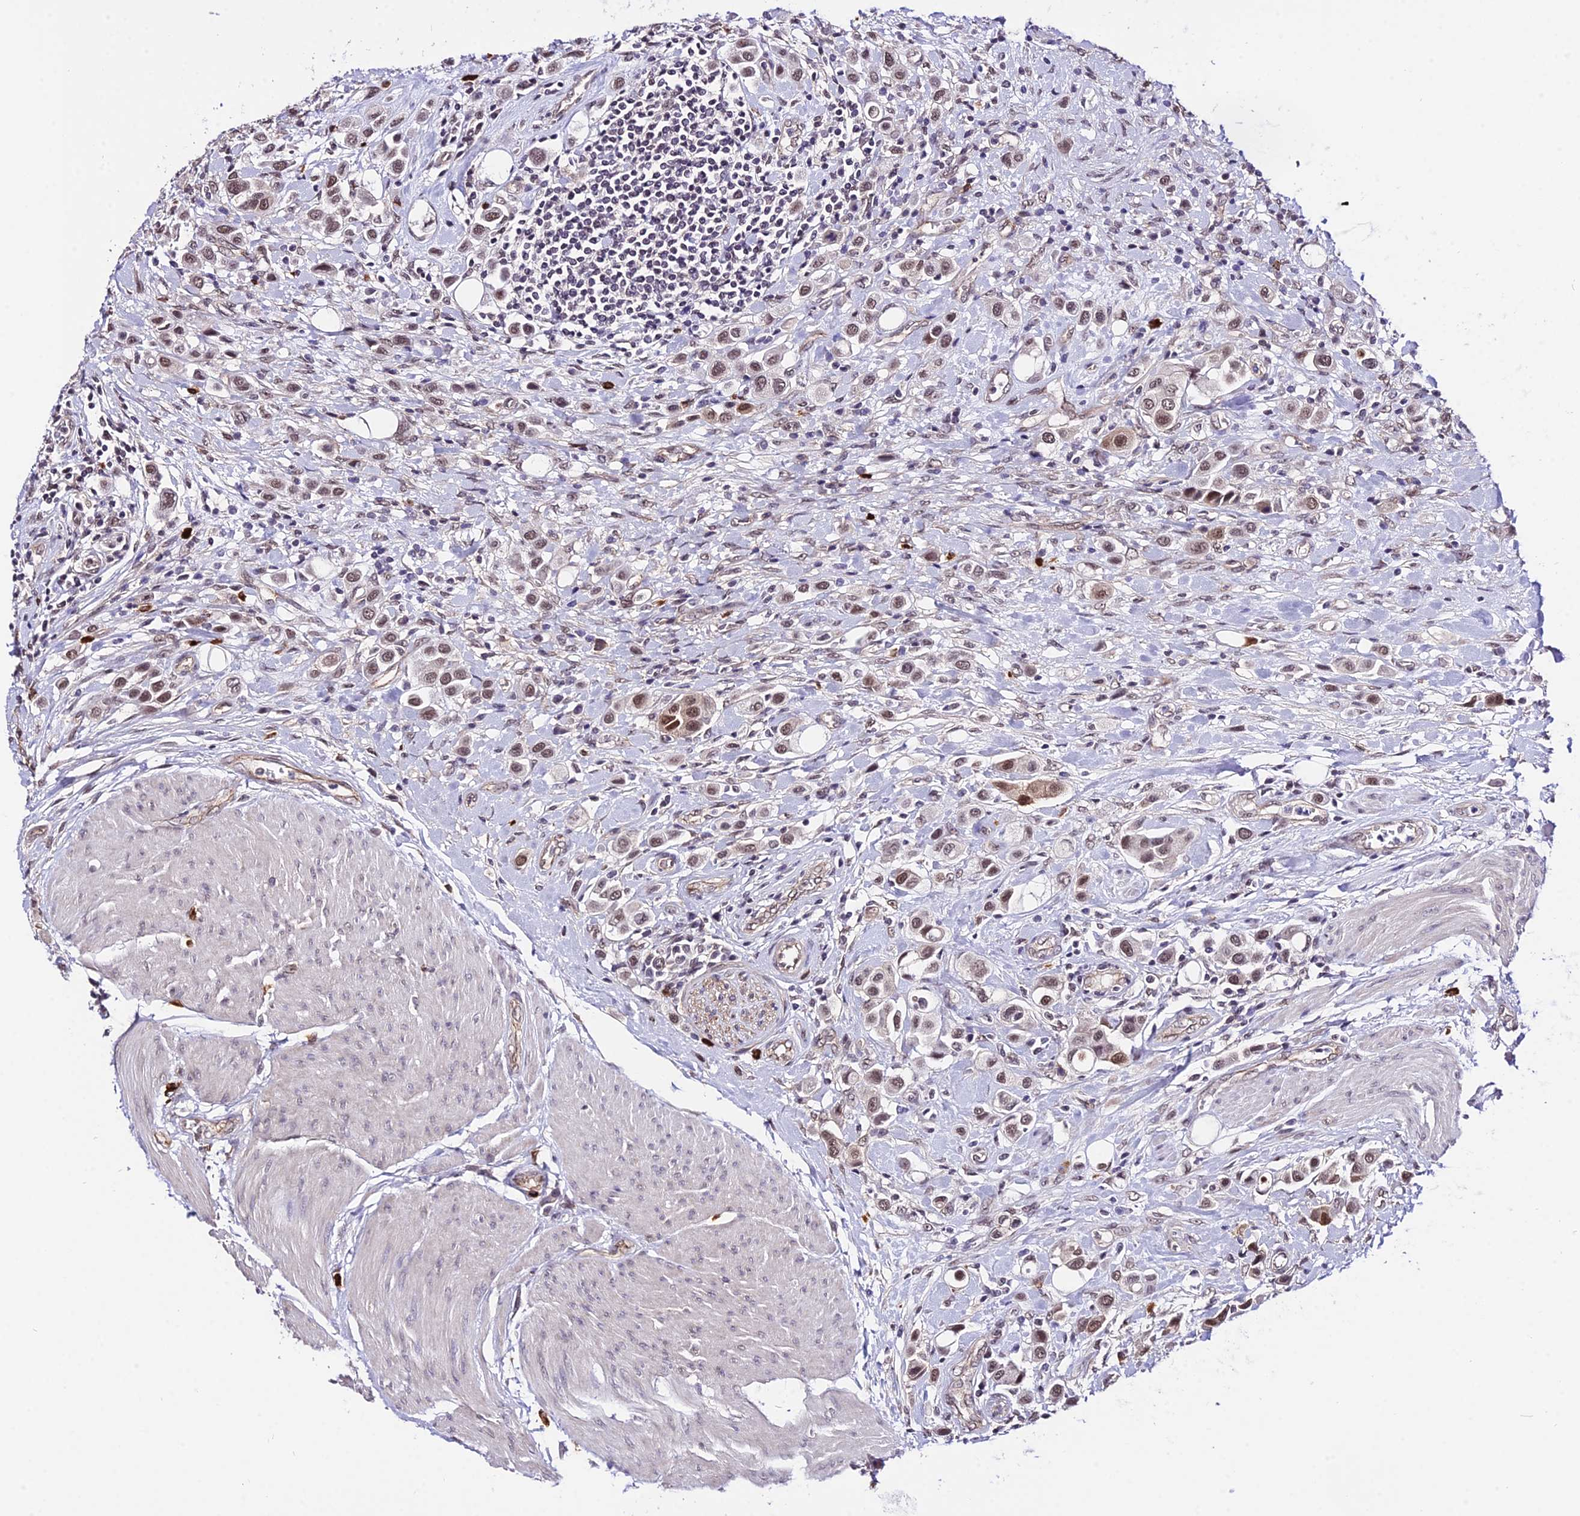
{"staining": {"intensity": "moderate", "quantity": ">75%", "location": "nuclear"}, "tissue": "urothelial cancer", "cell_type": "Tumor cells", "image_type": "cancer", "snomed": [{"axis": "morphology", "description": "Urothelial carcinoma, High grade"}, {"axis": "topography", "description": "Urinary bladder"}], "caption": "The image exhibits a brown stain indicating the presence of a protein in the nuclear of tumor cells in high-grade urothelial carcinoma.", "gene": "POLR2I", "patient": {"sex": "male", "age": 50}}